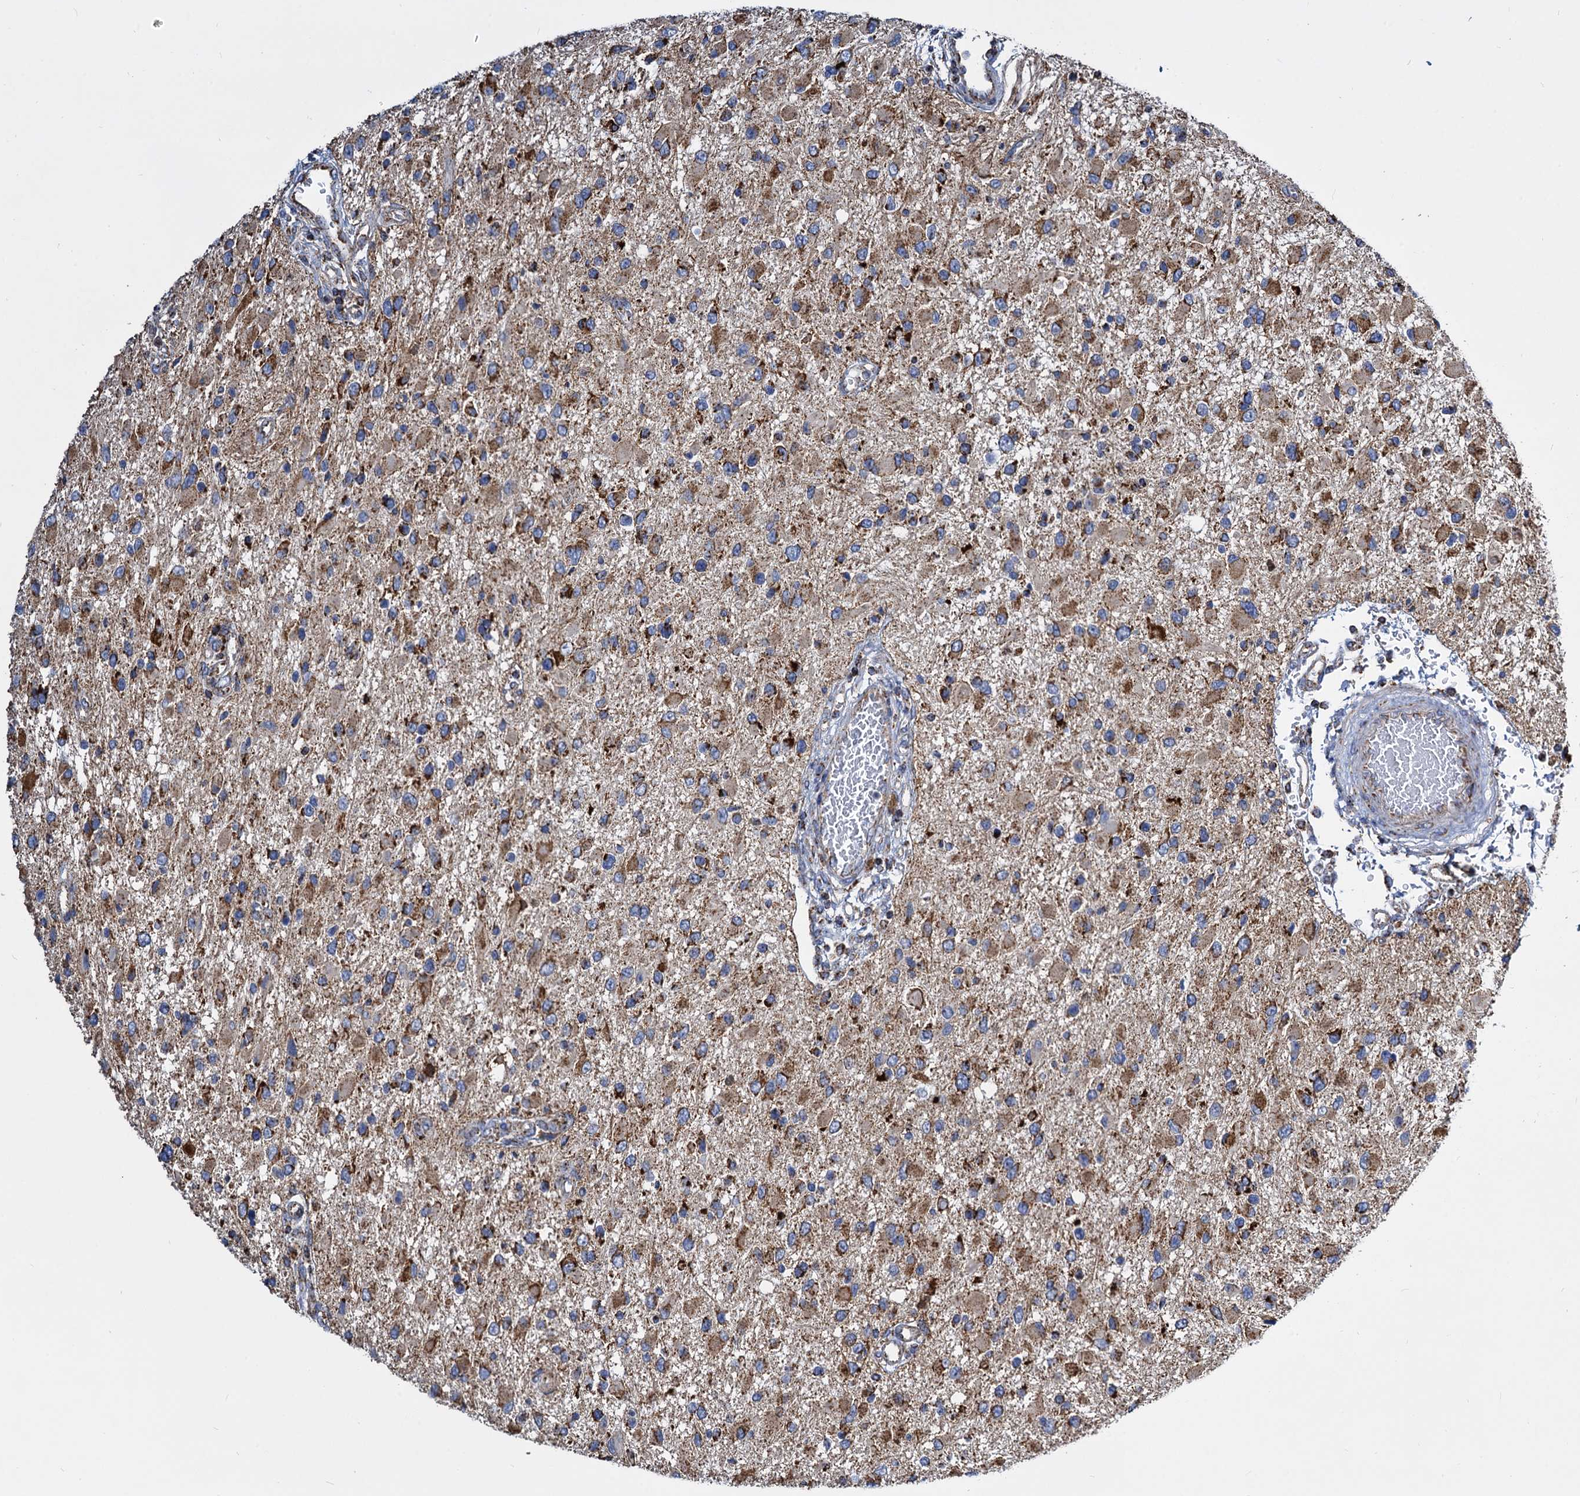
{"staining": {"intensity": "strong", "quantity": "25%-75%", "location": "cytoplasmic/membranous"}, "tissue": "glioma", "cell_type": "Tumor cells", "image_type": "cancer", "snomed": [{"axis": "morphology", "description": "Glioma, malignant, High grade"}, {"axis": "topography", "description": "Brain"}], "caption": "Glioma stained for a protein (brown) displays strong cytoplasmic/membranous positive positivity in about 25%-75% of tumor cells.", "gene": "TIMM10", "patient": {"sex": "male", "age": 53}}